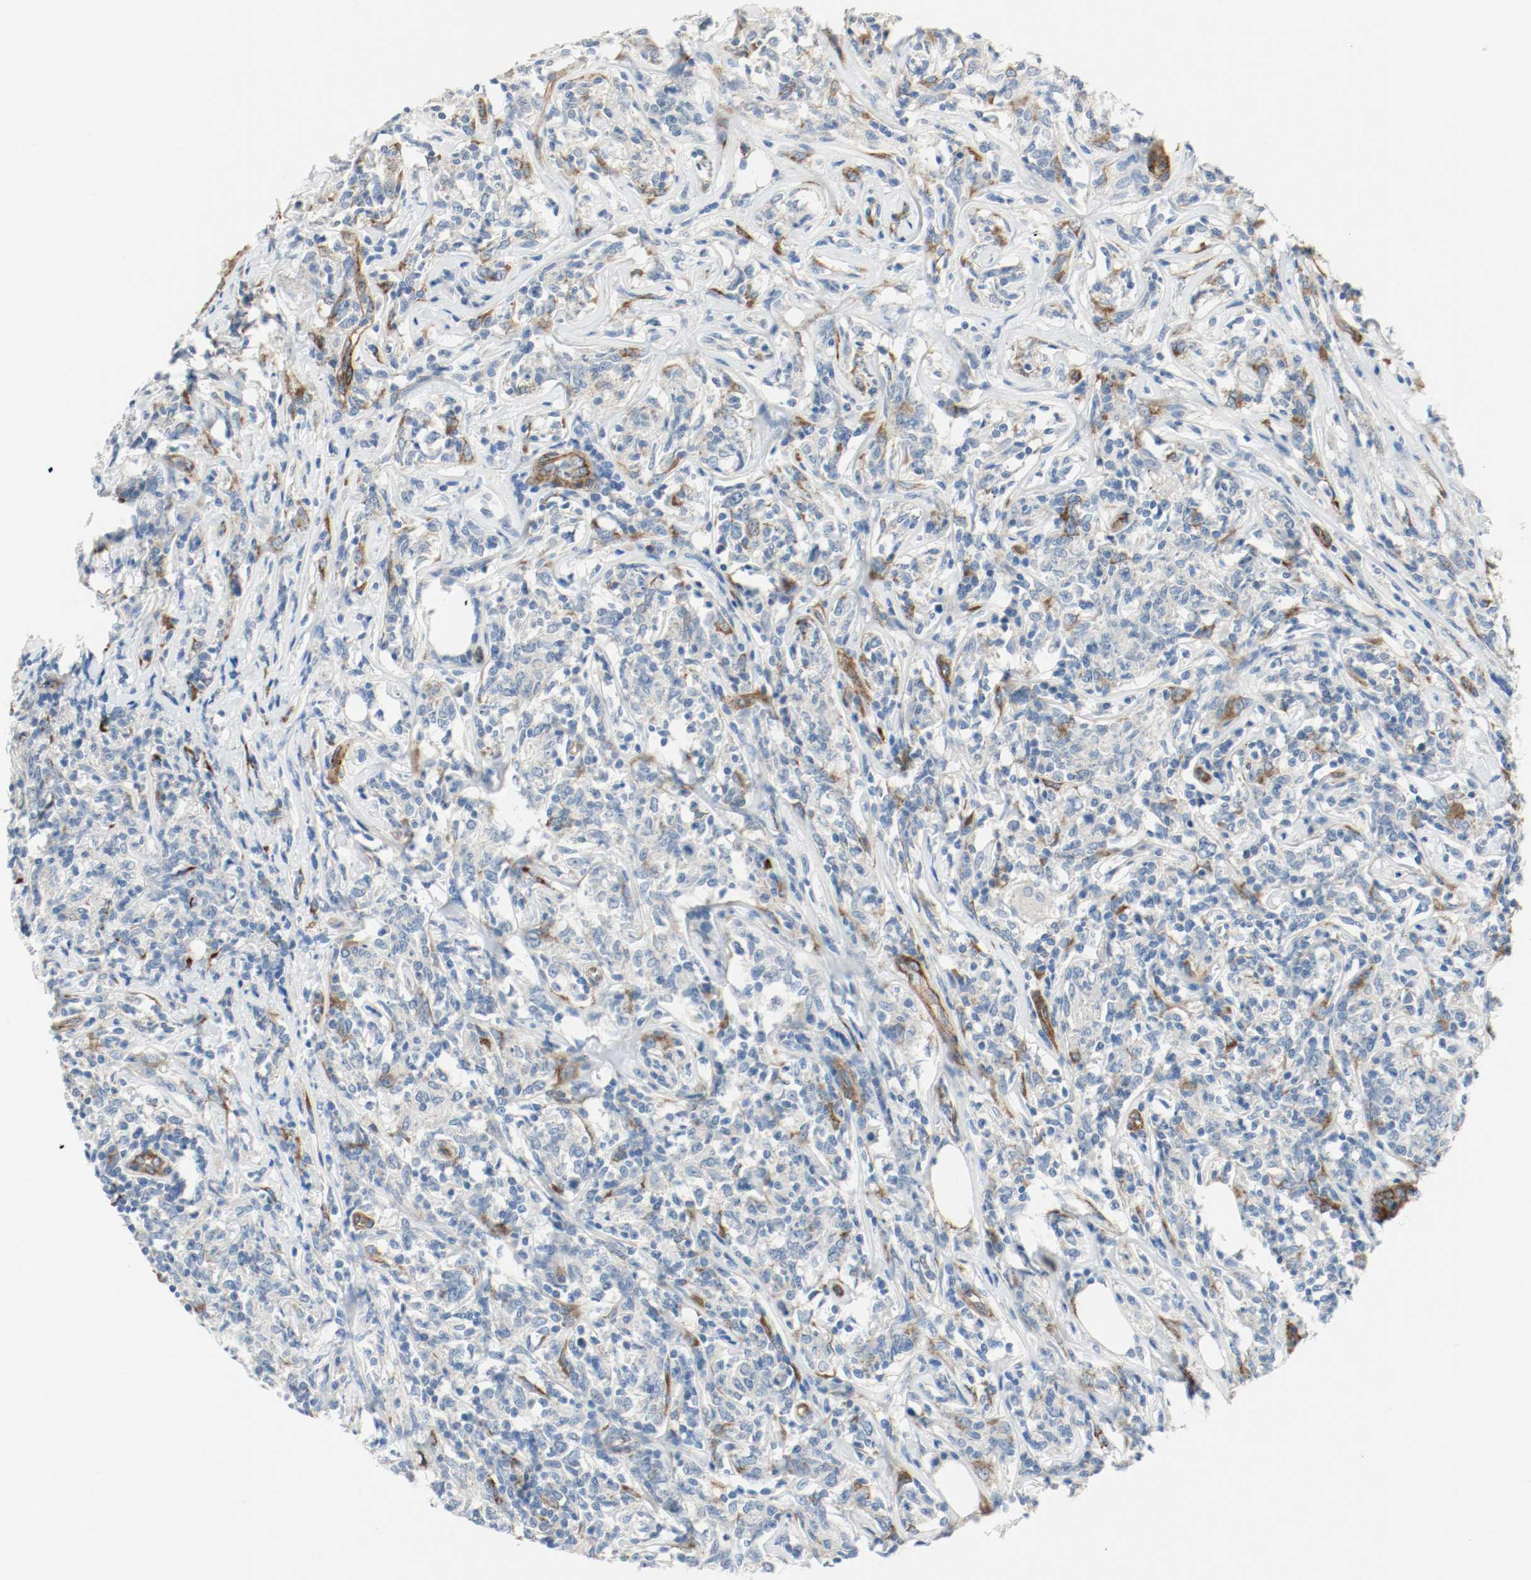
{"staining": {"intensity": "negative", "quantity": "none", "location": "none"}, "tissue": "lymphoma", "cell_type": "Tumor cells", "image_type": "cancer", "snomed": [{"axis": "morphology", "description": "Malignant lymphoma, non-Hodgkin's type, High grade"}, {"axis": "topography", "description": "Lymph node"}], "caption": "Immunohistochemistry histopathology image of neoplastic tissue: lymphoma stained with DAB displays no significant protein expression in tumor cells.", "gene": "LAMB1", "patient": {"sex": "female", "age": 84}}